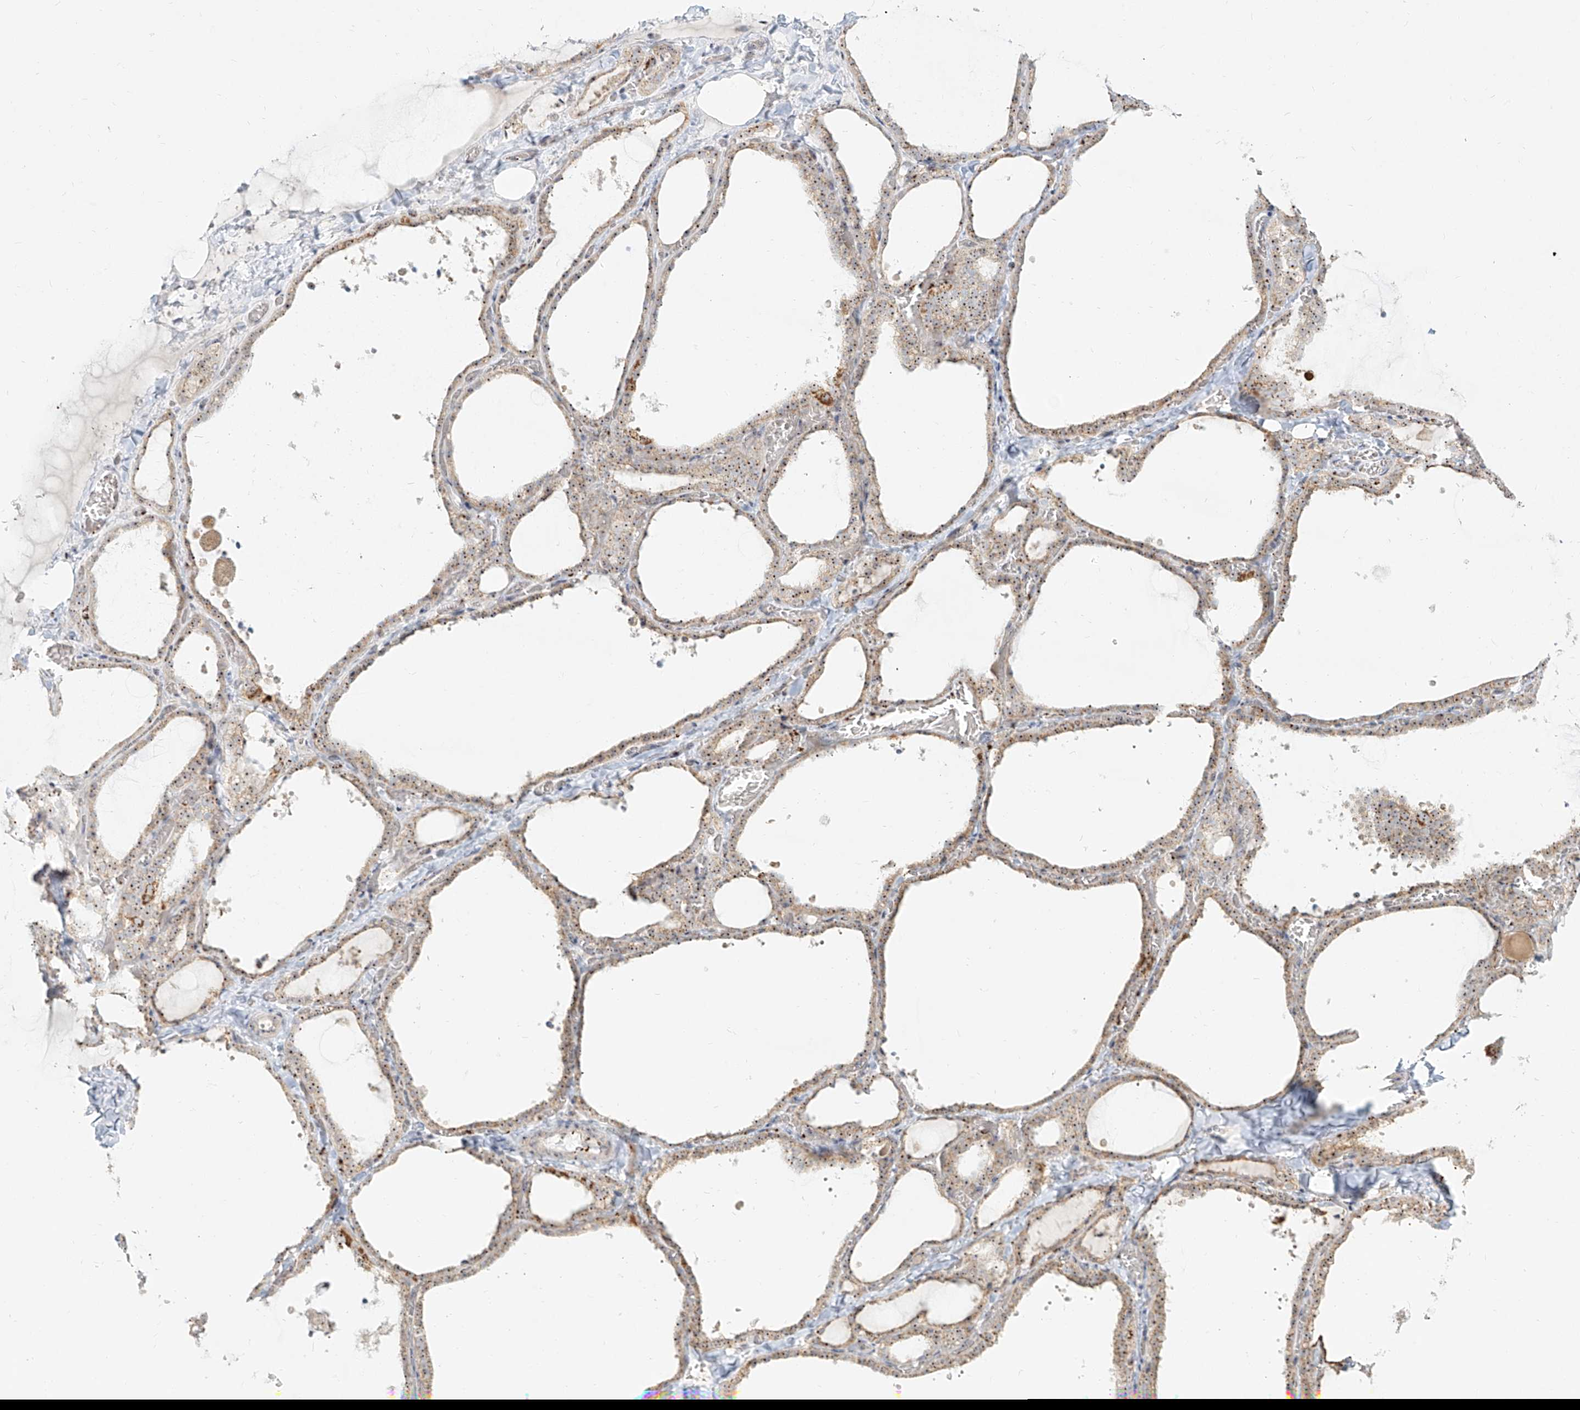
{"staining": {"intensity": "moderate", "quantity": "25%-75%", "location": "cytoplasmic/membranous,nuclear"}, "tissue": "thyroid gland", "cell_type": "Glandular cells", "image_type": "normal", "snomed": [{"axis": "morphology", "description": "Normal tissue, NOS"}, {"axis": "topography", "description": "Thyroid gland"}], "caption": "Immunohistochemistry micrograph of normal thyroid gland: thyroid gland stained using immunohistochemistry (IHC) reveals medium levels of moderate protein expression localized specifically in the cytoplasmic/membranous,nuclear of glandular cells, appearing as a cytoplasmic/membranous,nuclear brown color.", "gene": "BYSL", "patient": {"sex": "female", "age": 22}}